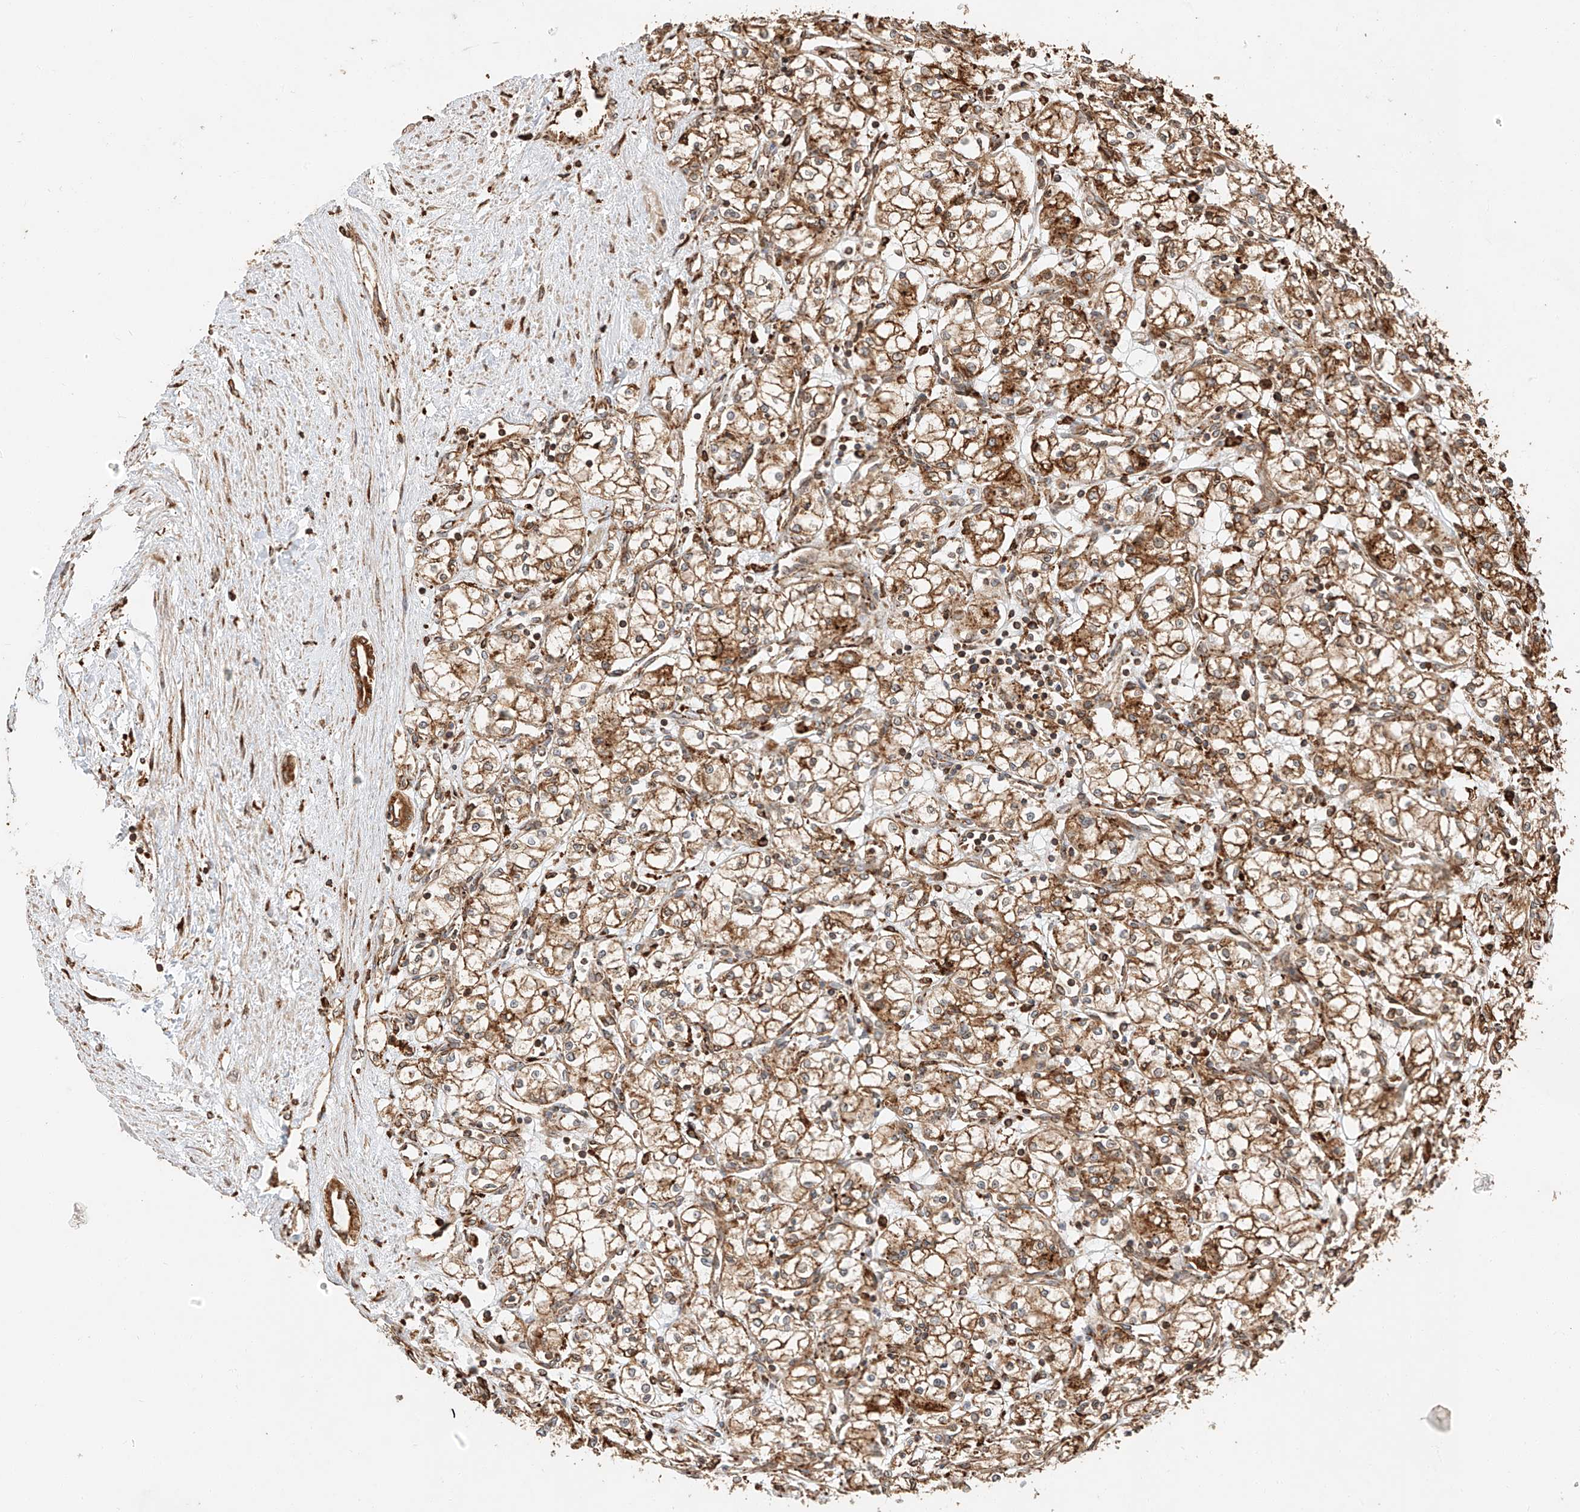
{"staining": {"intensity": "moderate", "quantity": ">75%", "location": "cytoplasmic/membranous"}, "tissue": "renal cancer", "cell_type": "Tumor cells", "image_type": "cancer", "snomed": [{"axis": "morphology", "description": "Adenocarcinoma, NOS"}, {"axis": "topography", "description": "Kidney"}], "caption": "Moderate cytoplasmic/membranous positivity is present in approximately >75% of tumor cells in renal cancer.", "gene": "ZNF84", "patient": {"sex": "male", "age": 59}}